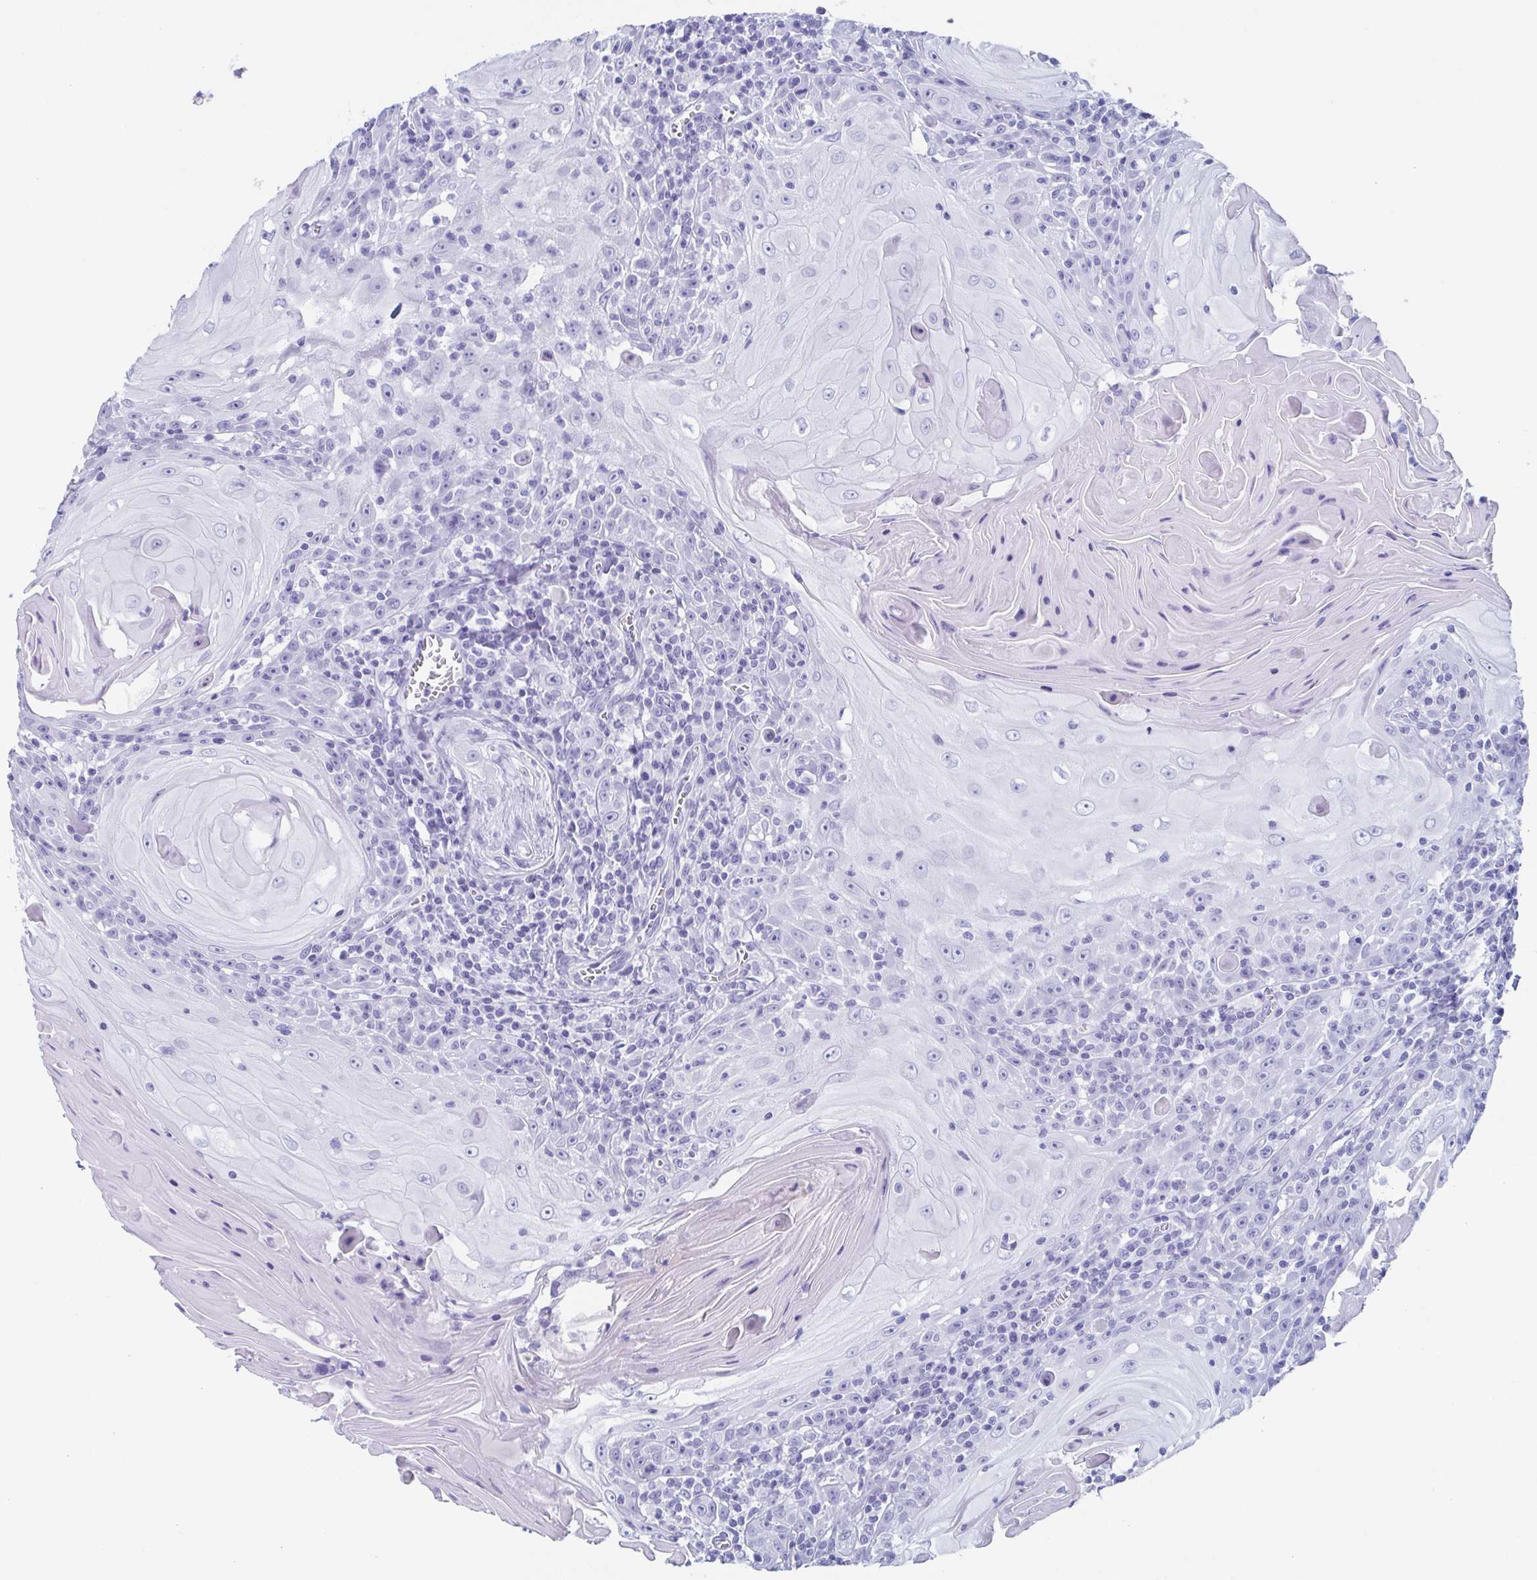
{"staining": {"intensity": "negative", "quantity": "none", "location": "none"}, "tissue": "head and neck cancer", "cell_type": "Tumor cells", "image_type": "cancer", "snomed": [{"axis": "morphology", "description": "Squamous cell carcinoma, NOS"}, {"axis": "topography", "description": "Head-Neck"}], "caption": "Tumor cells show no significant protein staining in head and neck squamous cell carcinoma.", "gene": "LYRM2", "patient": {"sex": "male", "age": 52}}